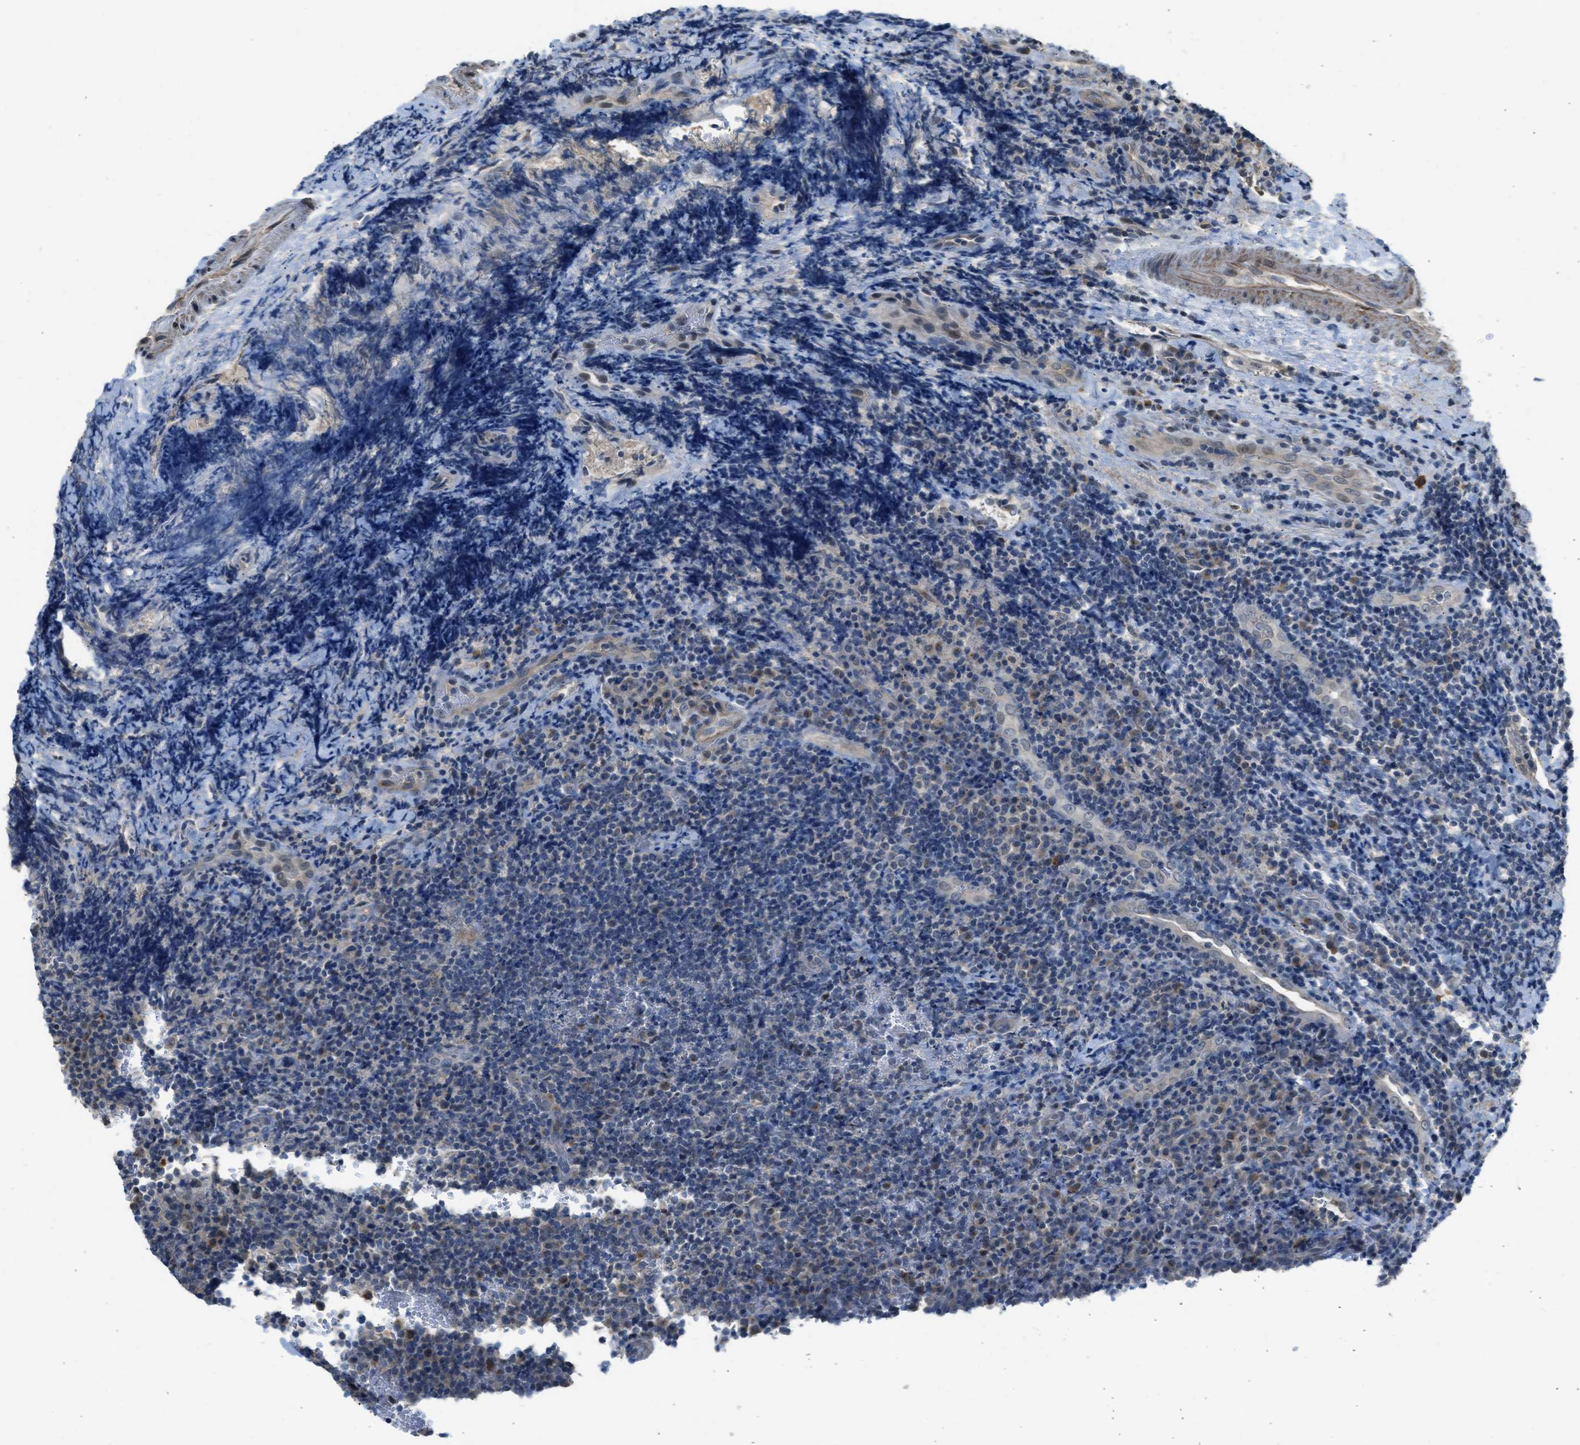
{"staining": {"intensity": "weak", "quantity": "<25%", "location": "cytoplasmic/membranous"}, "tissue": "lymphoma", "cell_type": "Tumor cells", "image_type": "cancer", "snomed": [{"axis": "morphology", "description": "Malignant lymphoma, non-Hodgkin's type, High grade"}, {"axis": "topography", "description": "Tonsil"}], "caption": "Malignant lymphoma, non-Hodgkin's type (high-grade) was stained to show a protein in brown. There is no significant positivity in tumor cells.", "gene": "TTBK2", "patient": {"sex": "female", "age": 36}}